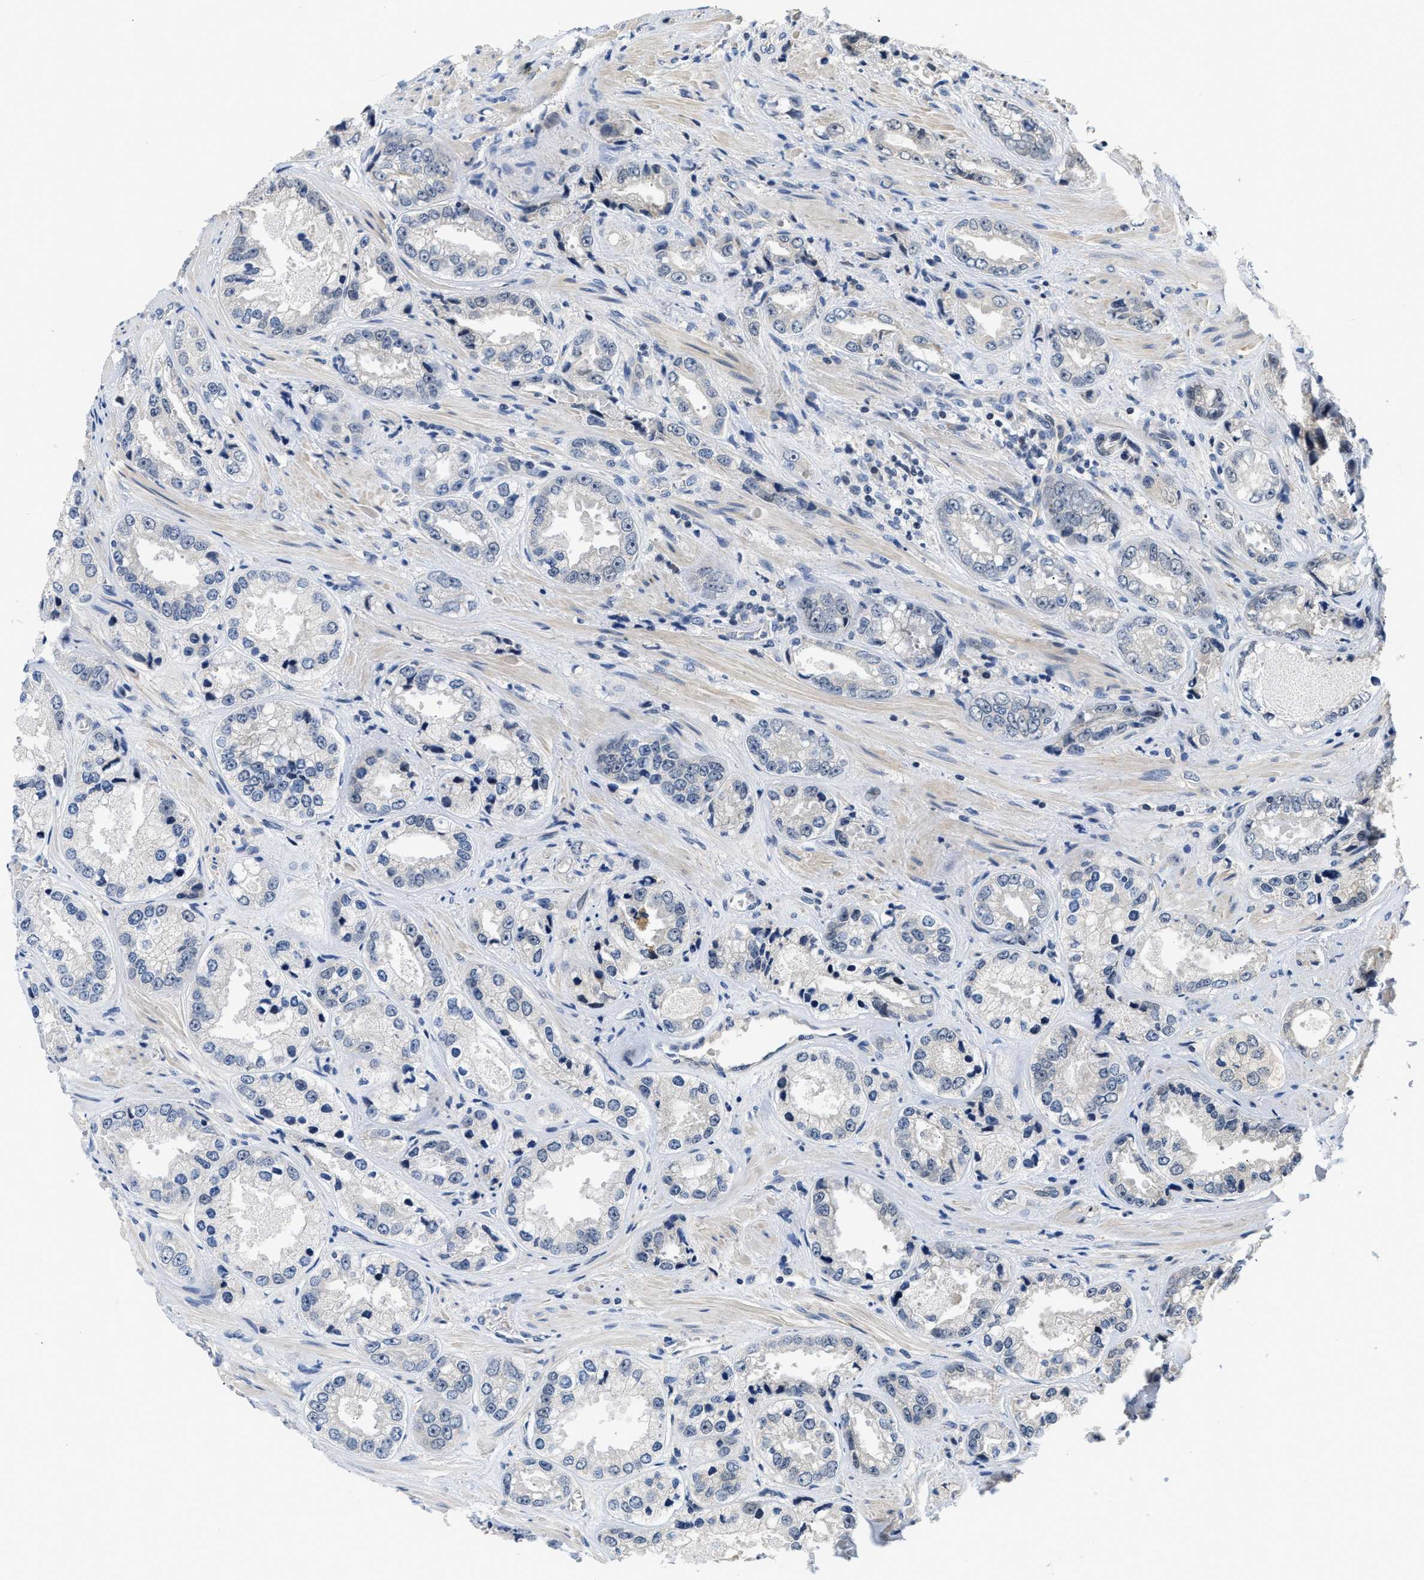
{"staining": {"intensity": "negative", "quantity": "none", "location": "none"}, "tissue": "prostate cancer", "cell_type": "Tumor cells", "image_type": "cancer", "snomed": [{"axis": "morphology", "description": "Adenocarcinoma, High grade"}, {"axis": "topography", "description": "Prostate"}], "caption": "A micrograph of prostate high-grade adenocarcinoma stained for a protein shows no brown staining in tumor cells.", "gene": "TNIP2", "patient": {"sex": "male", "age": 61}}